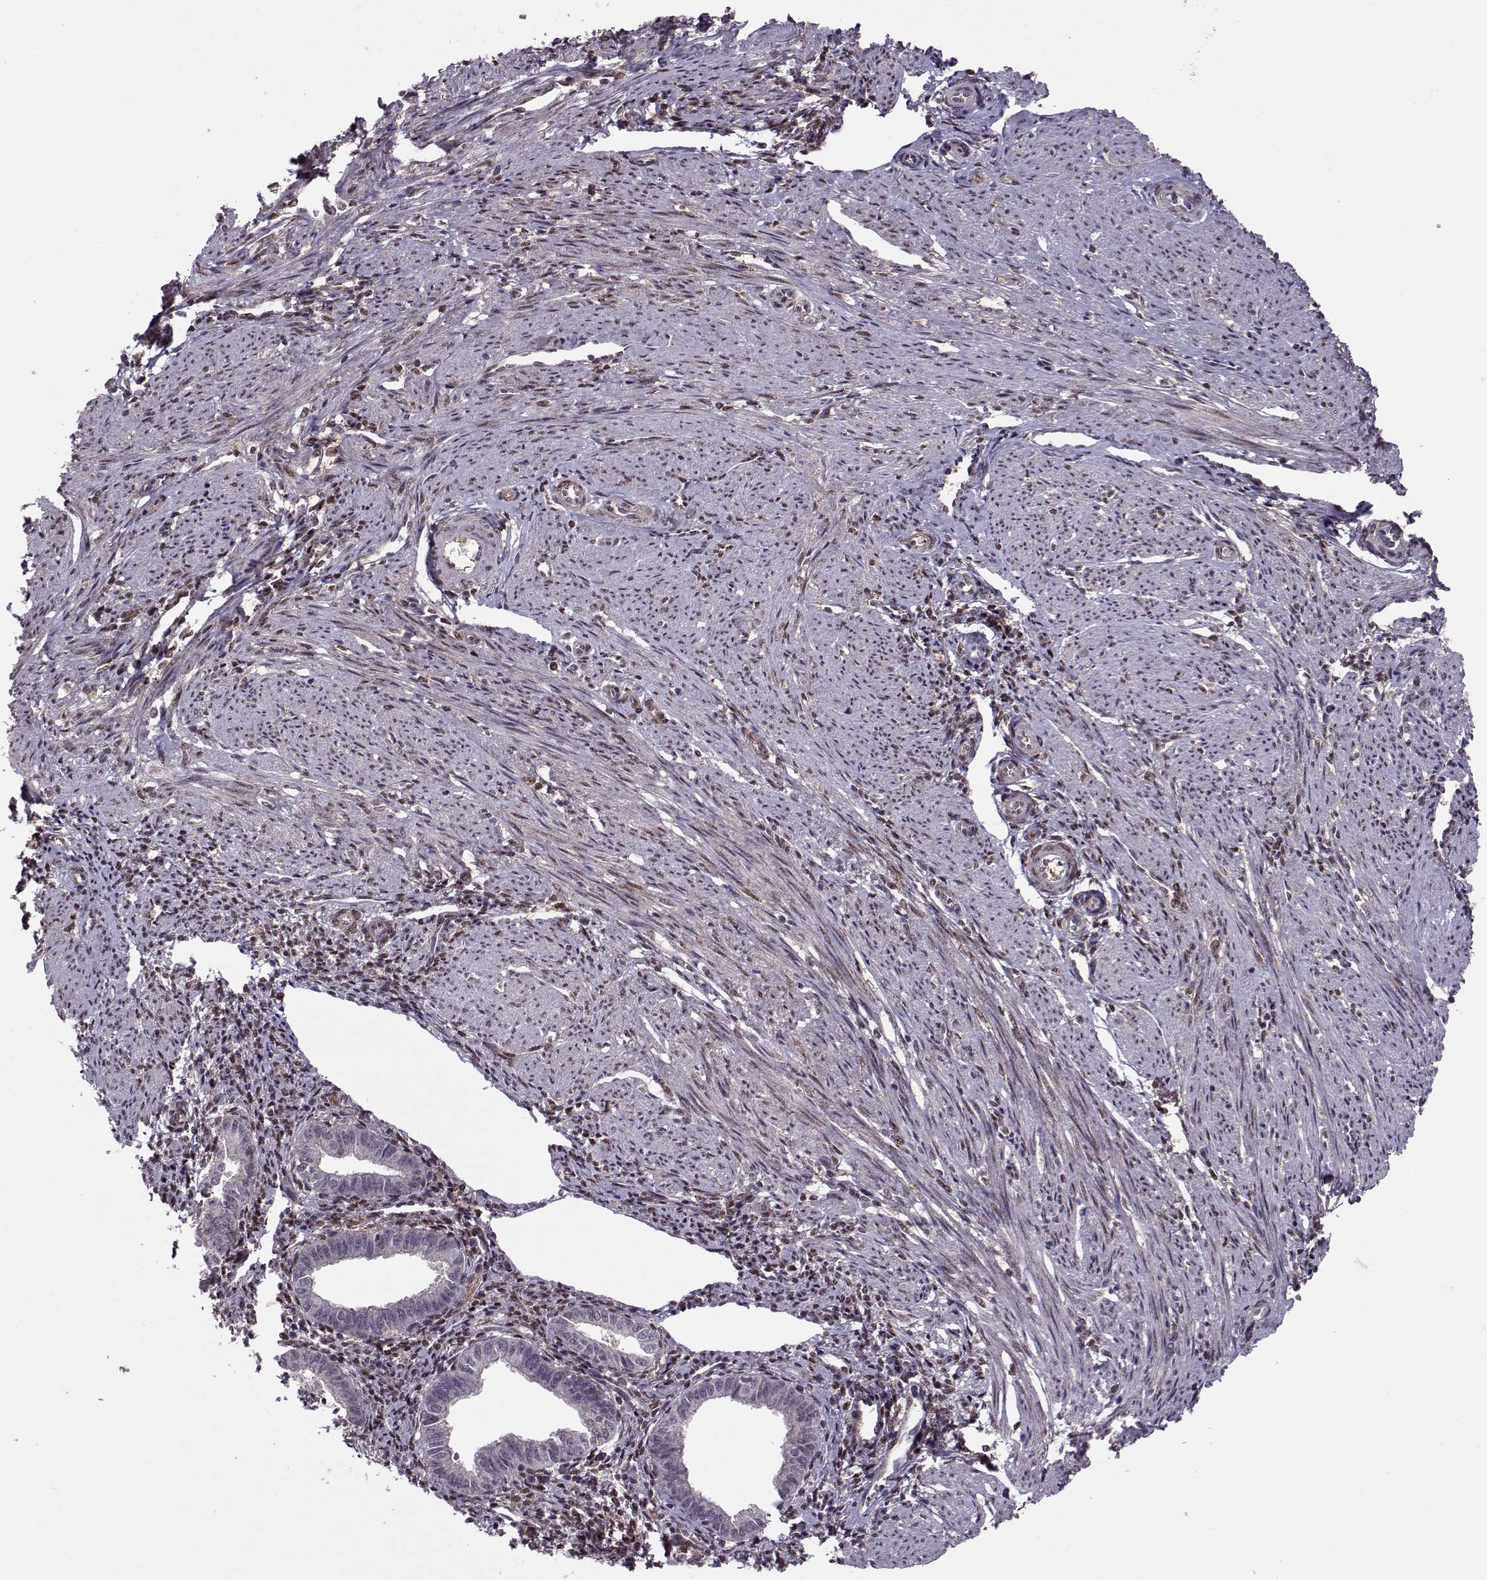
{"staining": {"intensity": "moderate", "quantity": "25%-75%", "location": "cytoplasmic/membranous,nuclear"}, "tissue": "endometrium", "cell_type": "Cells in endometrial stroma", "image_type": "normal", "snomed": [{"axis": "morphology", "description": "Normal tissue, NOS"}, {"axis": "topography", "description": "Endometrium"}], "caption": "The image demonstrates a brown stain indicating the presence of a protein in the cytoplasmic/membranous,nuclear of cells in endometrial stroma in endometrium. The protein of interest is shown in brown color, while the nuclei are stained blue.", "gene": "CDK4", "patient": {"sex": "female", "age": 37}}